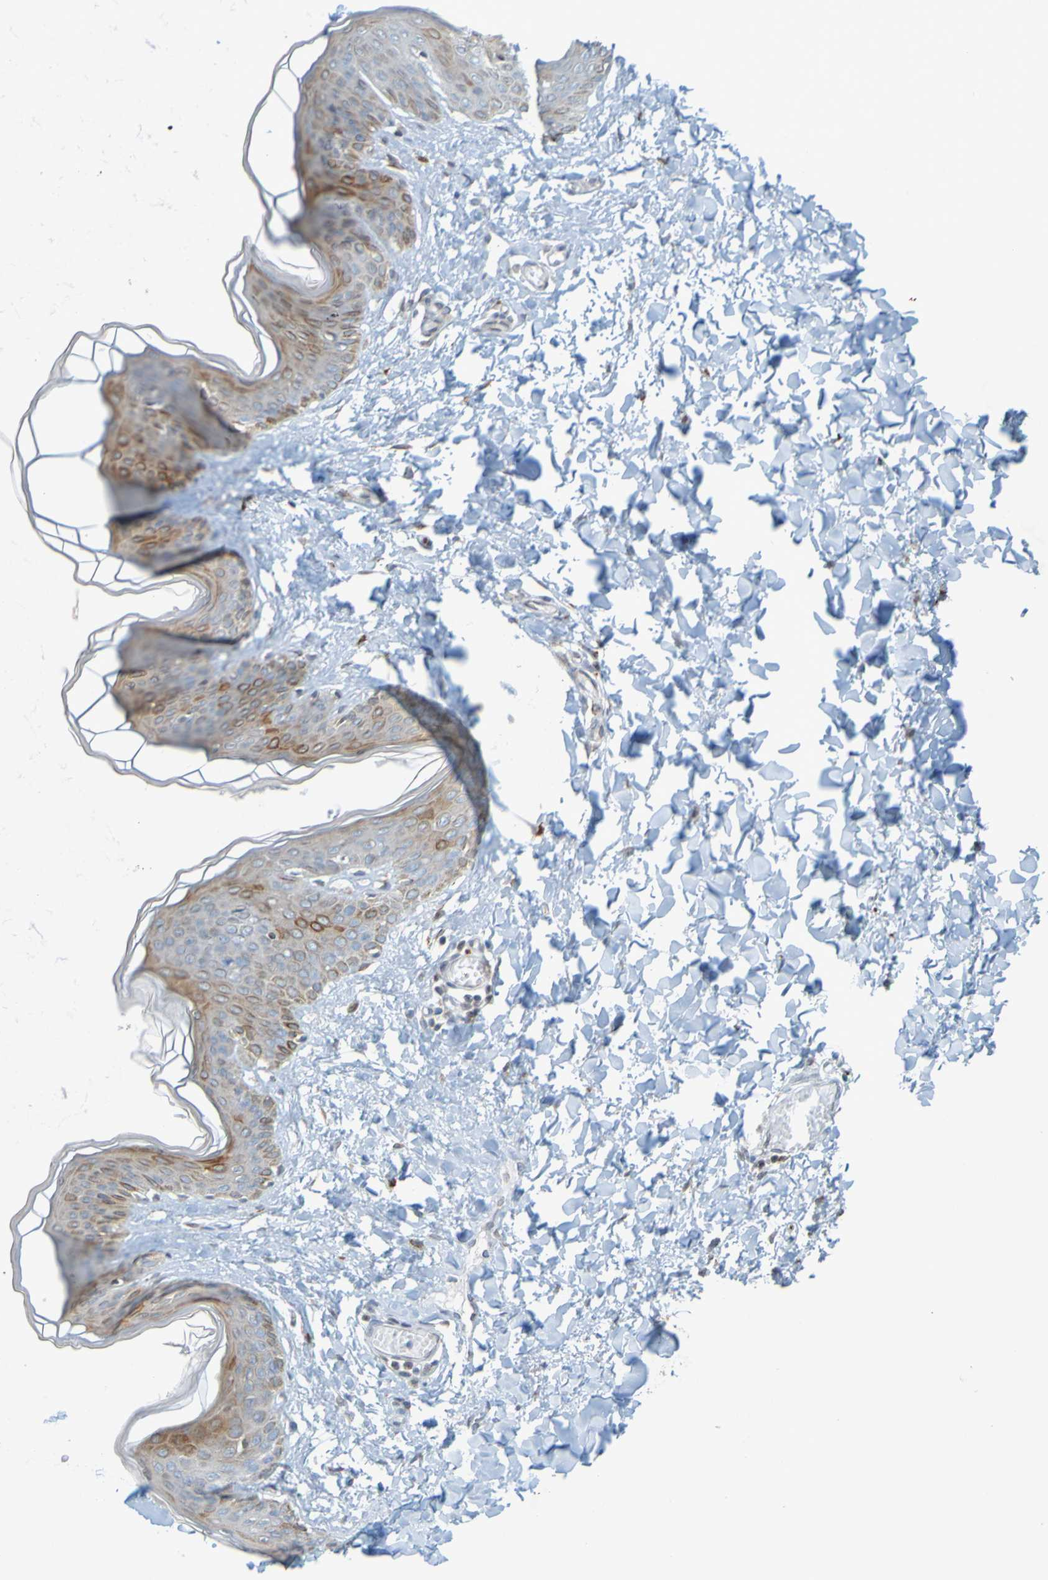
{"staining": {"intensity": "negative", "quantity": "none", "location": "none"}, "tissue": "skin", "cell_type": "Fibroblasts", "image_type": "normal", "snomed": [{"axis": "morphology", "description": "Normal tissue, NOS"}, {"axis": "topography", "description": "Skin"}], "caption": "Immunohistochemistry micrograph of unremarkable skin: human skin stained with DAB (3,3'-diaminobenzidine) shows no significant protein positivity in fibroblasts.", "gene": "MAG", "patient": {"sex": "female", "age": 17}}